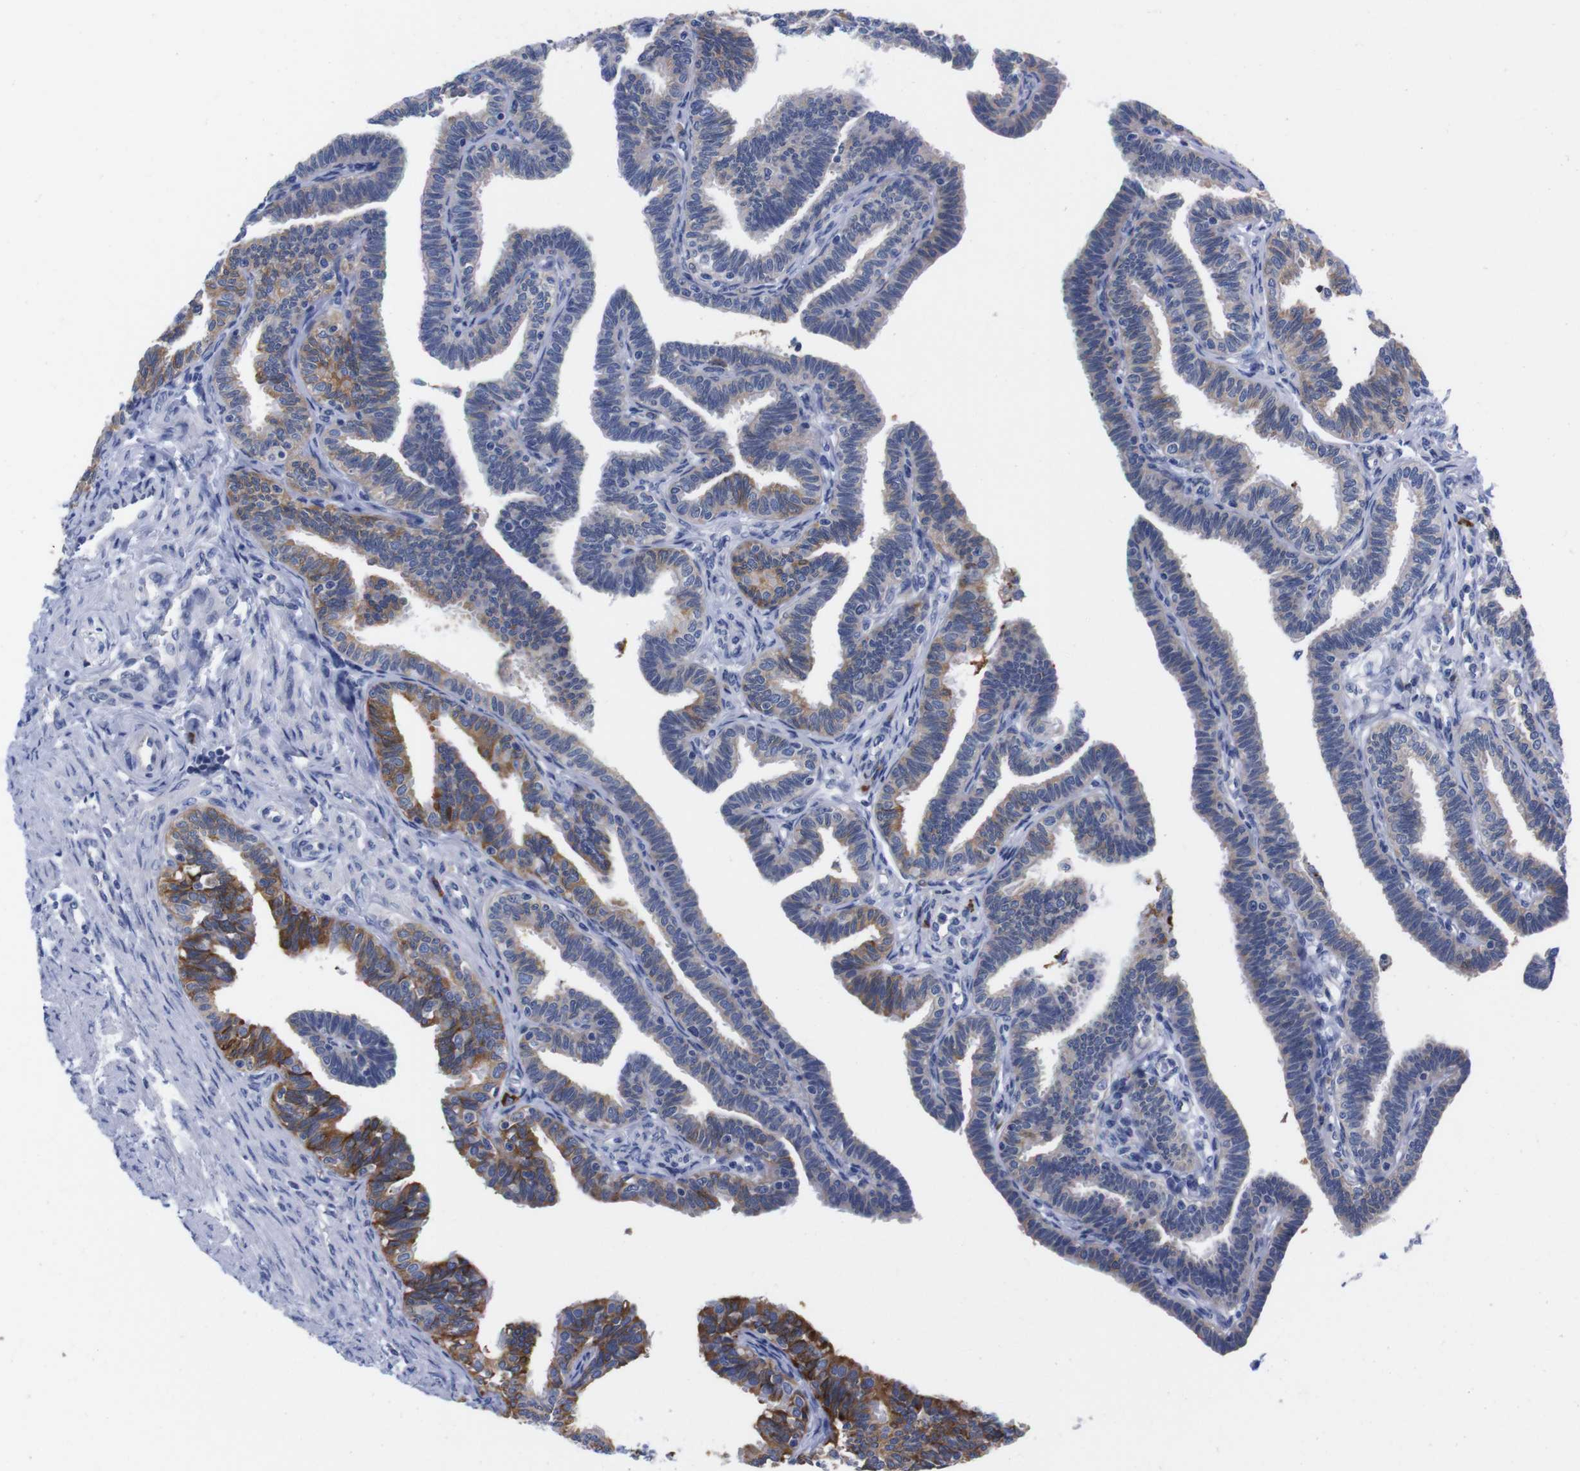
{"staining": {"intensity": "moderate", "quantity": "25%-75%", "location": "cytoplasmic/membranous"}, "tissue": "fallopian tube", "cell_type": "Glandular cells", "image_type": "normal", "snomed": [{"axis": "morphology", "description": "Normal tissue, NOS"}, {"axis": "topography", "description": "Fallopian tube"}, {"axis": "topography", "description": "Ovary"}], "caption": "Approximately 25%-75% of glandular cells in benign fallopian tube demonstrate moderate cytoplasmic/membranous protein positivity as visualized by brown immunohistochemical staining.", "gene": "NEBL", "patient": {"sex": "female", "age": 23}}